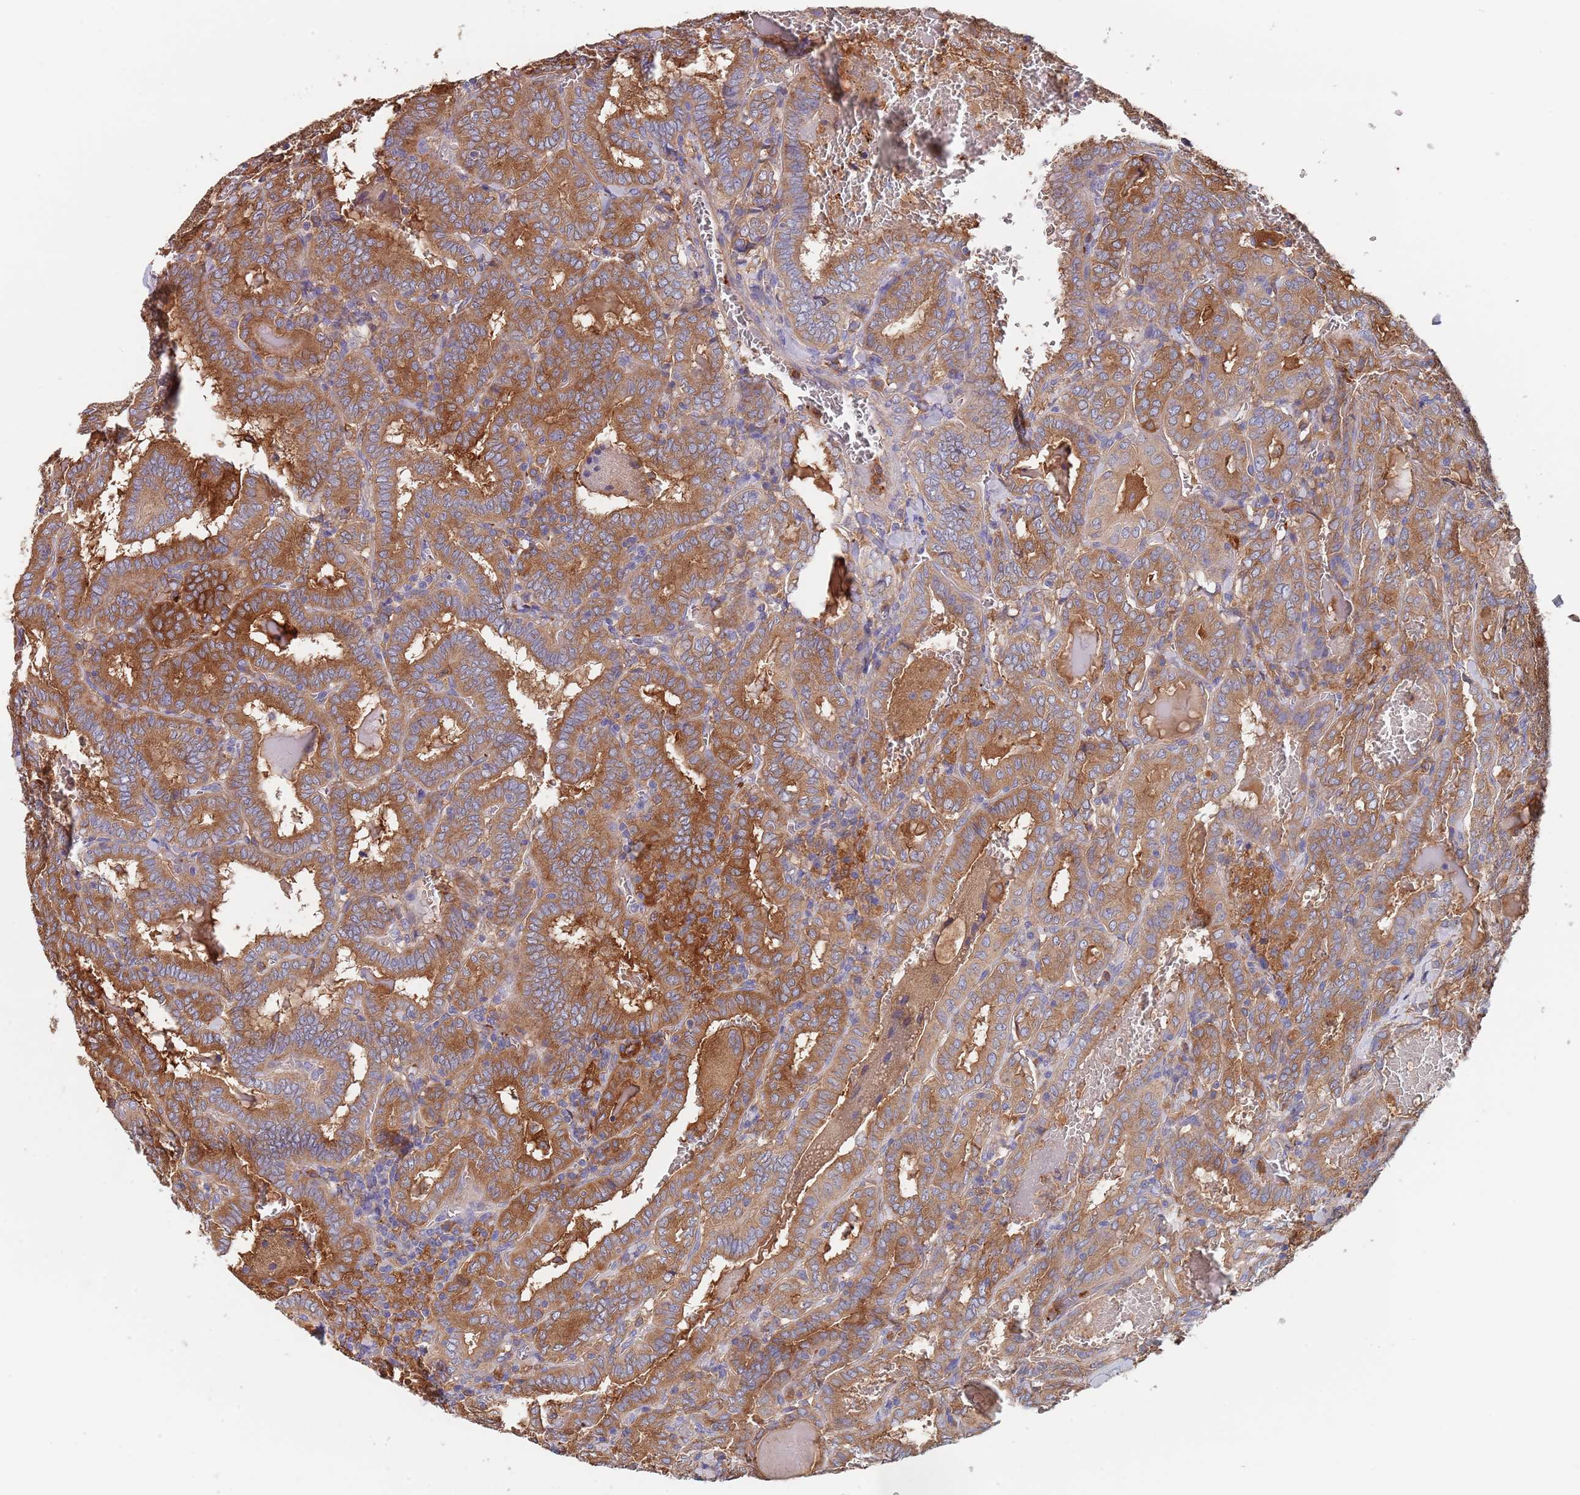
{"staining": {"intensity": "moderate", "quantity": ">75%", "location": "cytoplasmic/membranous"}, "tissue": "thyroid cancer", "cell_type": "Tumor cells", "image_type": "cancer", "snomed": [{"axis": "morphology", "description": "Papillary adenocarcinoma, NOS"}, {"axis": "topography", "description": "Thyroid gland"}], "caption": "Immunohistochemical staining of papillary adenocarcinoma (thyroid) demonstrates medium levels of moderate cytoplasmic/membranous protein expression in about >75% of tumor cells.", "gene": "DCUN1D3", "patient": {"sex": "female", "age": 72}}